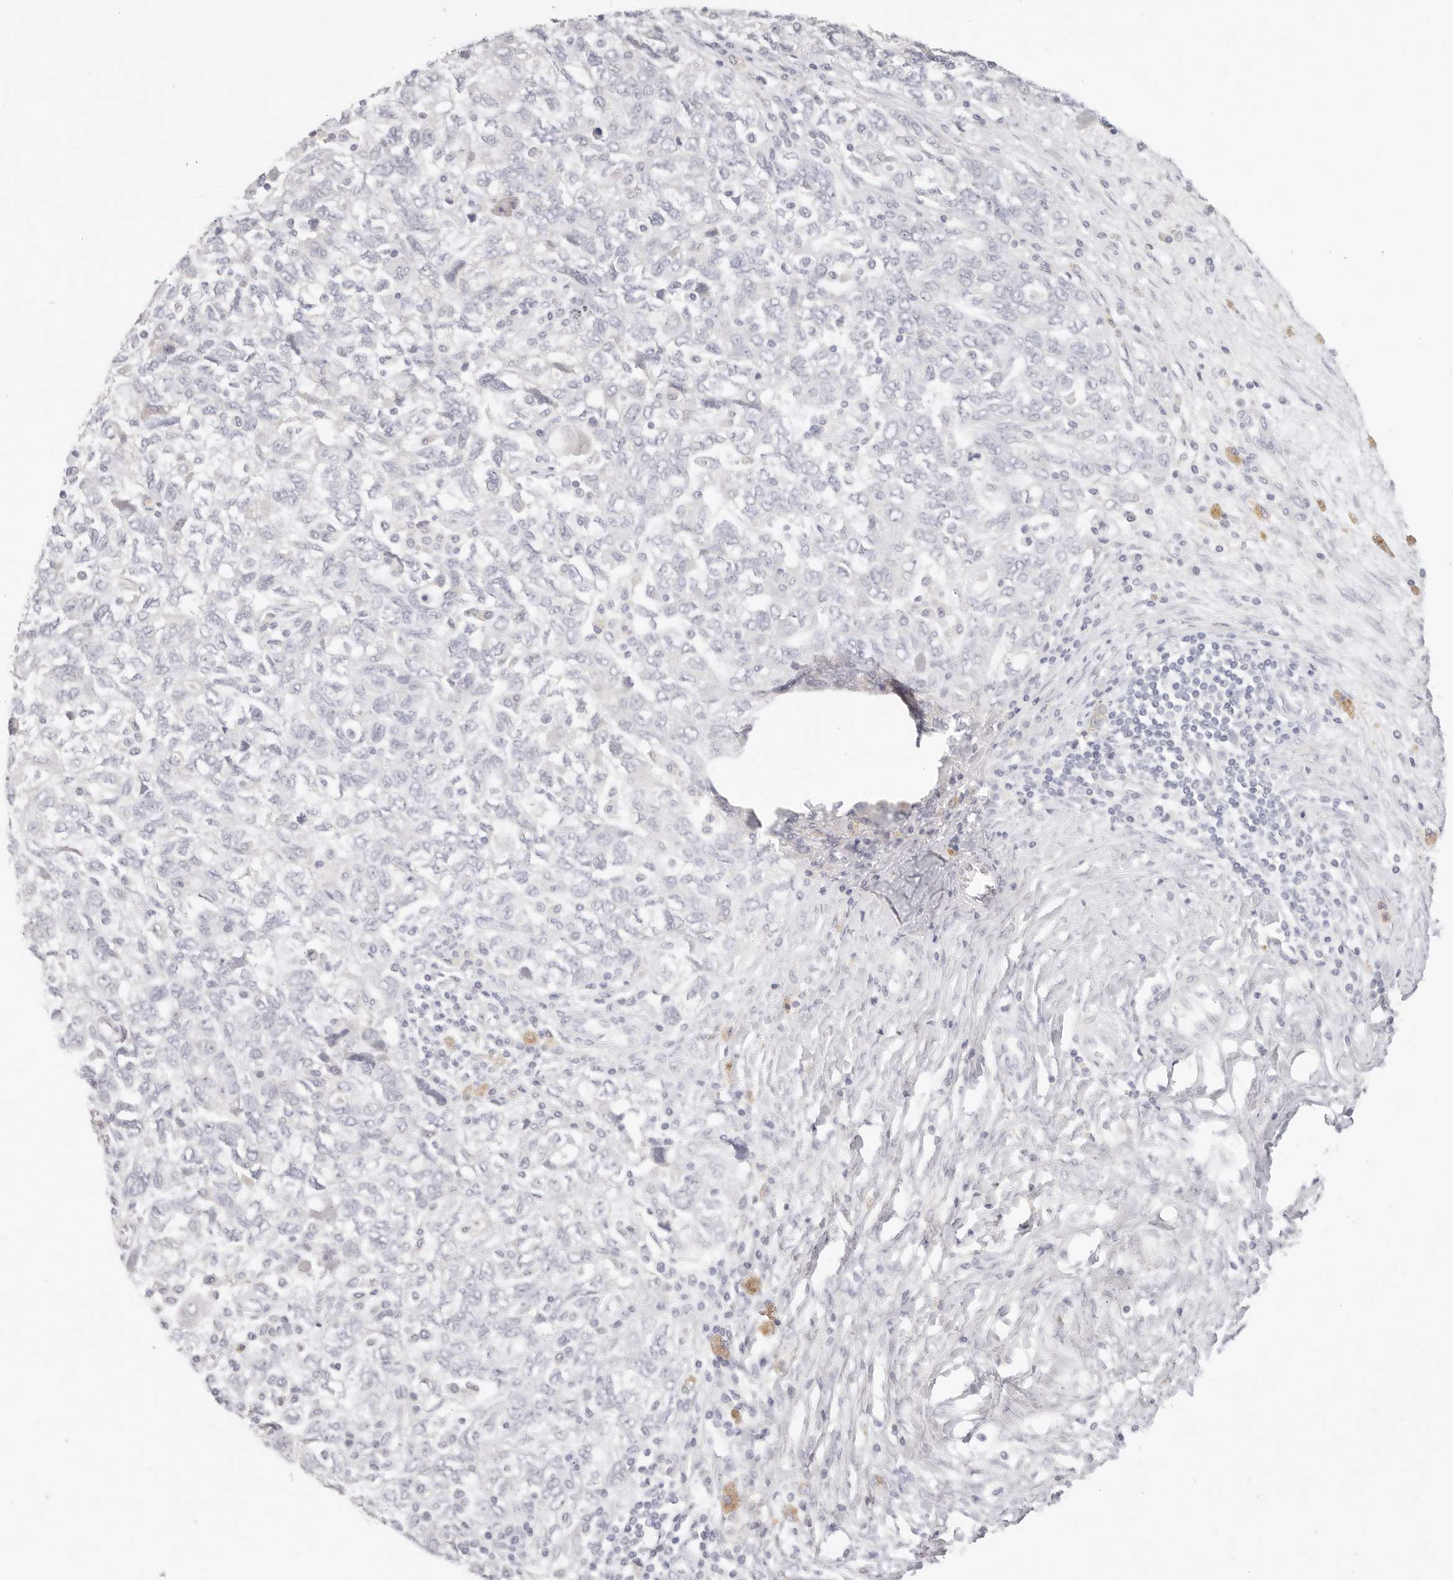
{"staining": {"intensity": "negative", "quantity": "none", "location": "none"}, "tissue": "ovarian cancer", "cell_type": "Tumor cells", "image_type": "cancer", "snomed": [{"axis": "morphology", "description": "Carcinoma, NOS"}, {"axis": "morphology", "description": "Cystadenocarcinoma, serous, NOS"}, {"axis": "topography", "description": "Ovary"}], "caption": "Protein analysis of ovarian cancer (serous cystadenocarcinoma) reveals no significant expression in tumor cells.", "gene": "ASCL1", "patient": {"sex": "female", "age": 69}}